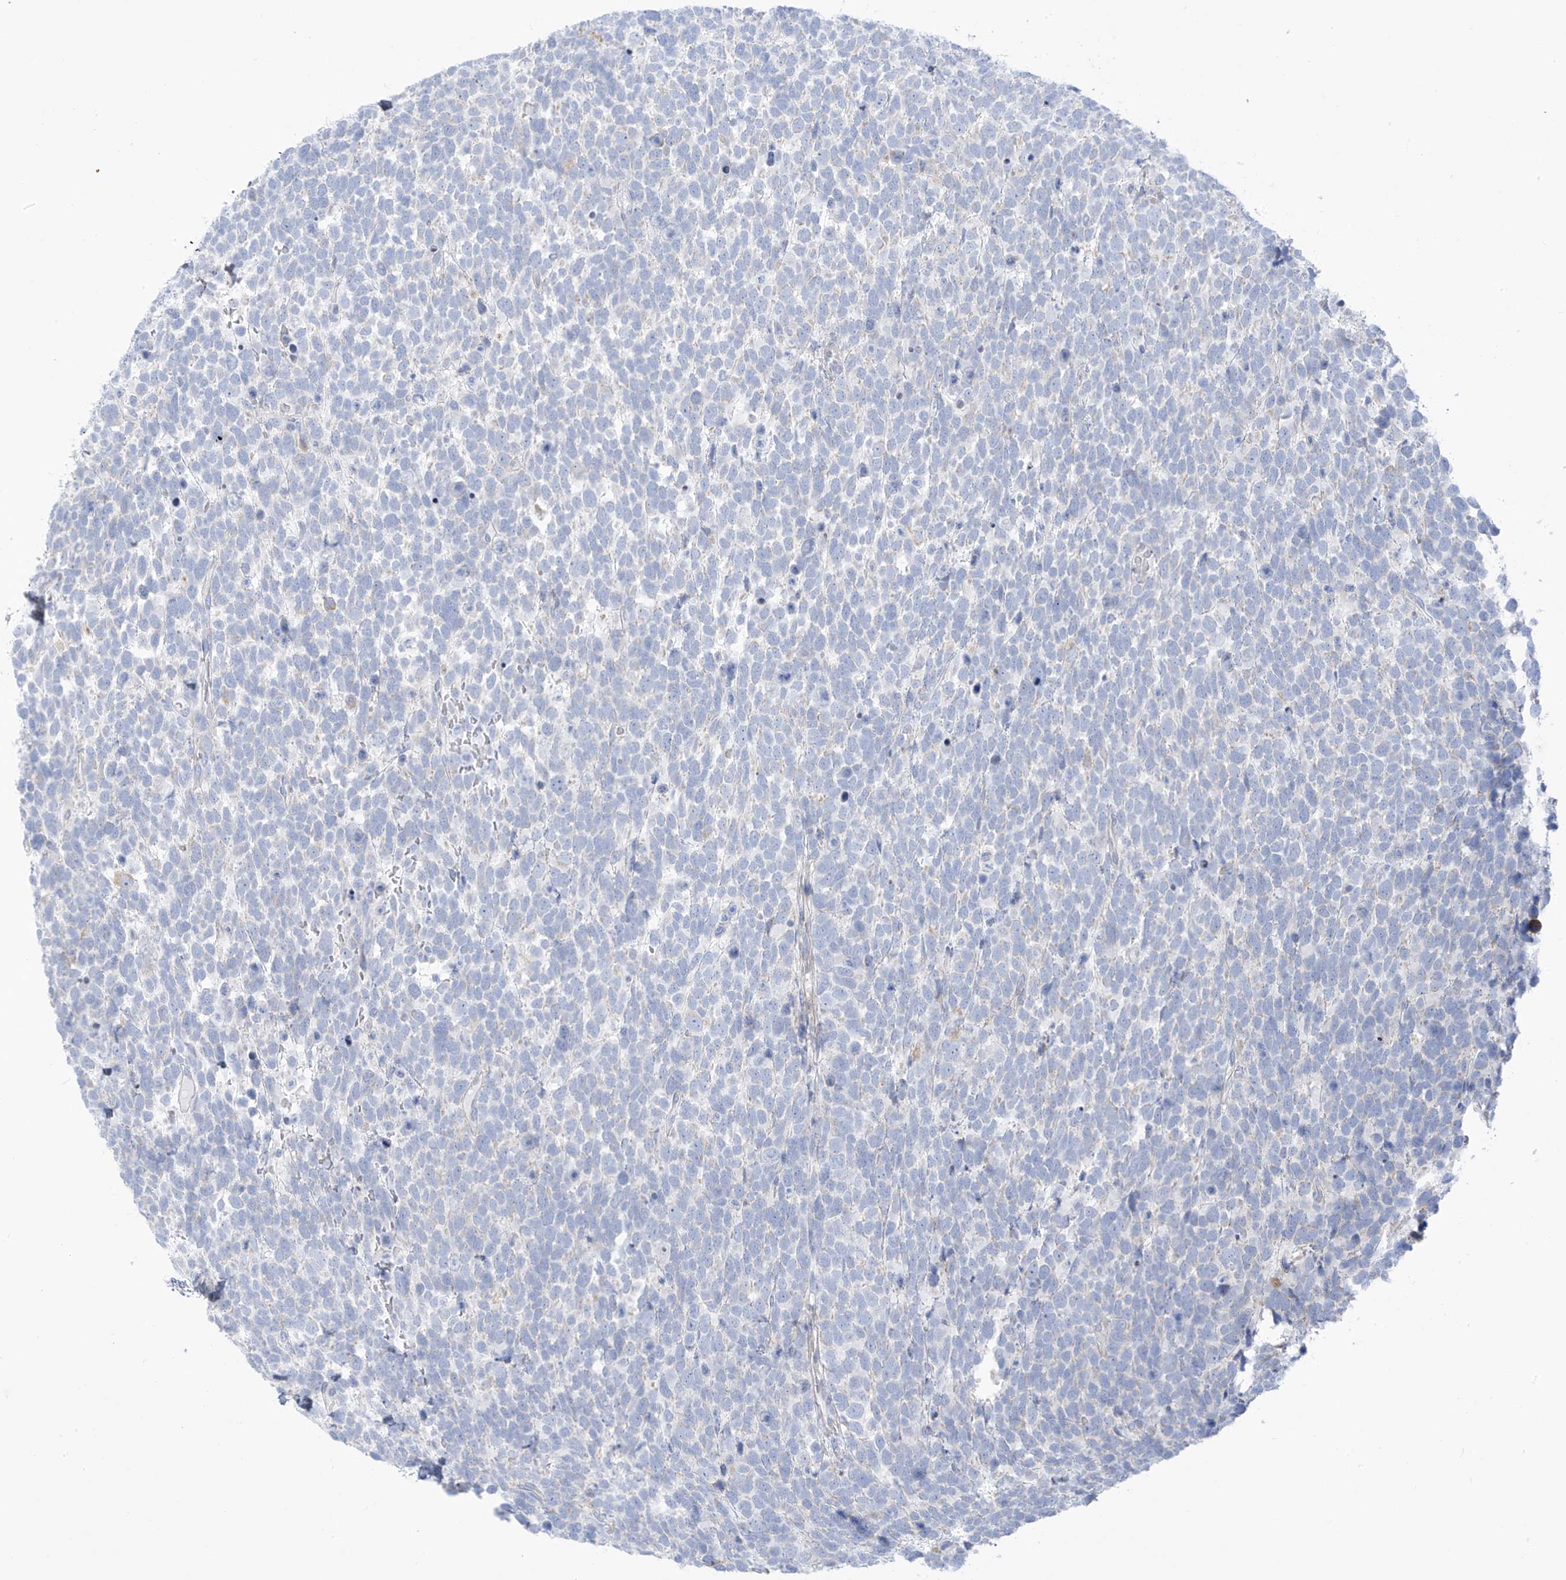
{"staining": {"intensity": "negative", "quantity": "none", "location": "none"}, "tissue": "urothelial cancer", "cell_type": "Tumor cells", "image_type": "cancer", "snomed": [{"axis": "morphology", "description": "Urothelial carcinoma, High grade"}, {"axis": "topography", "description": "Urinary bladder"}], "caption": "Tumor cells are negative for protein expression in human urothelial cancer.", "gene": "TRMT2B", "patient": {"sex": "female", "age": 82}}